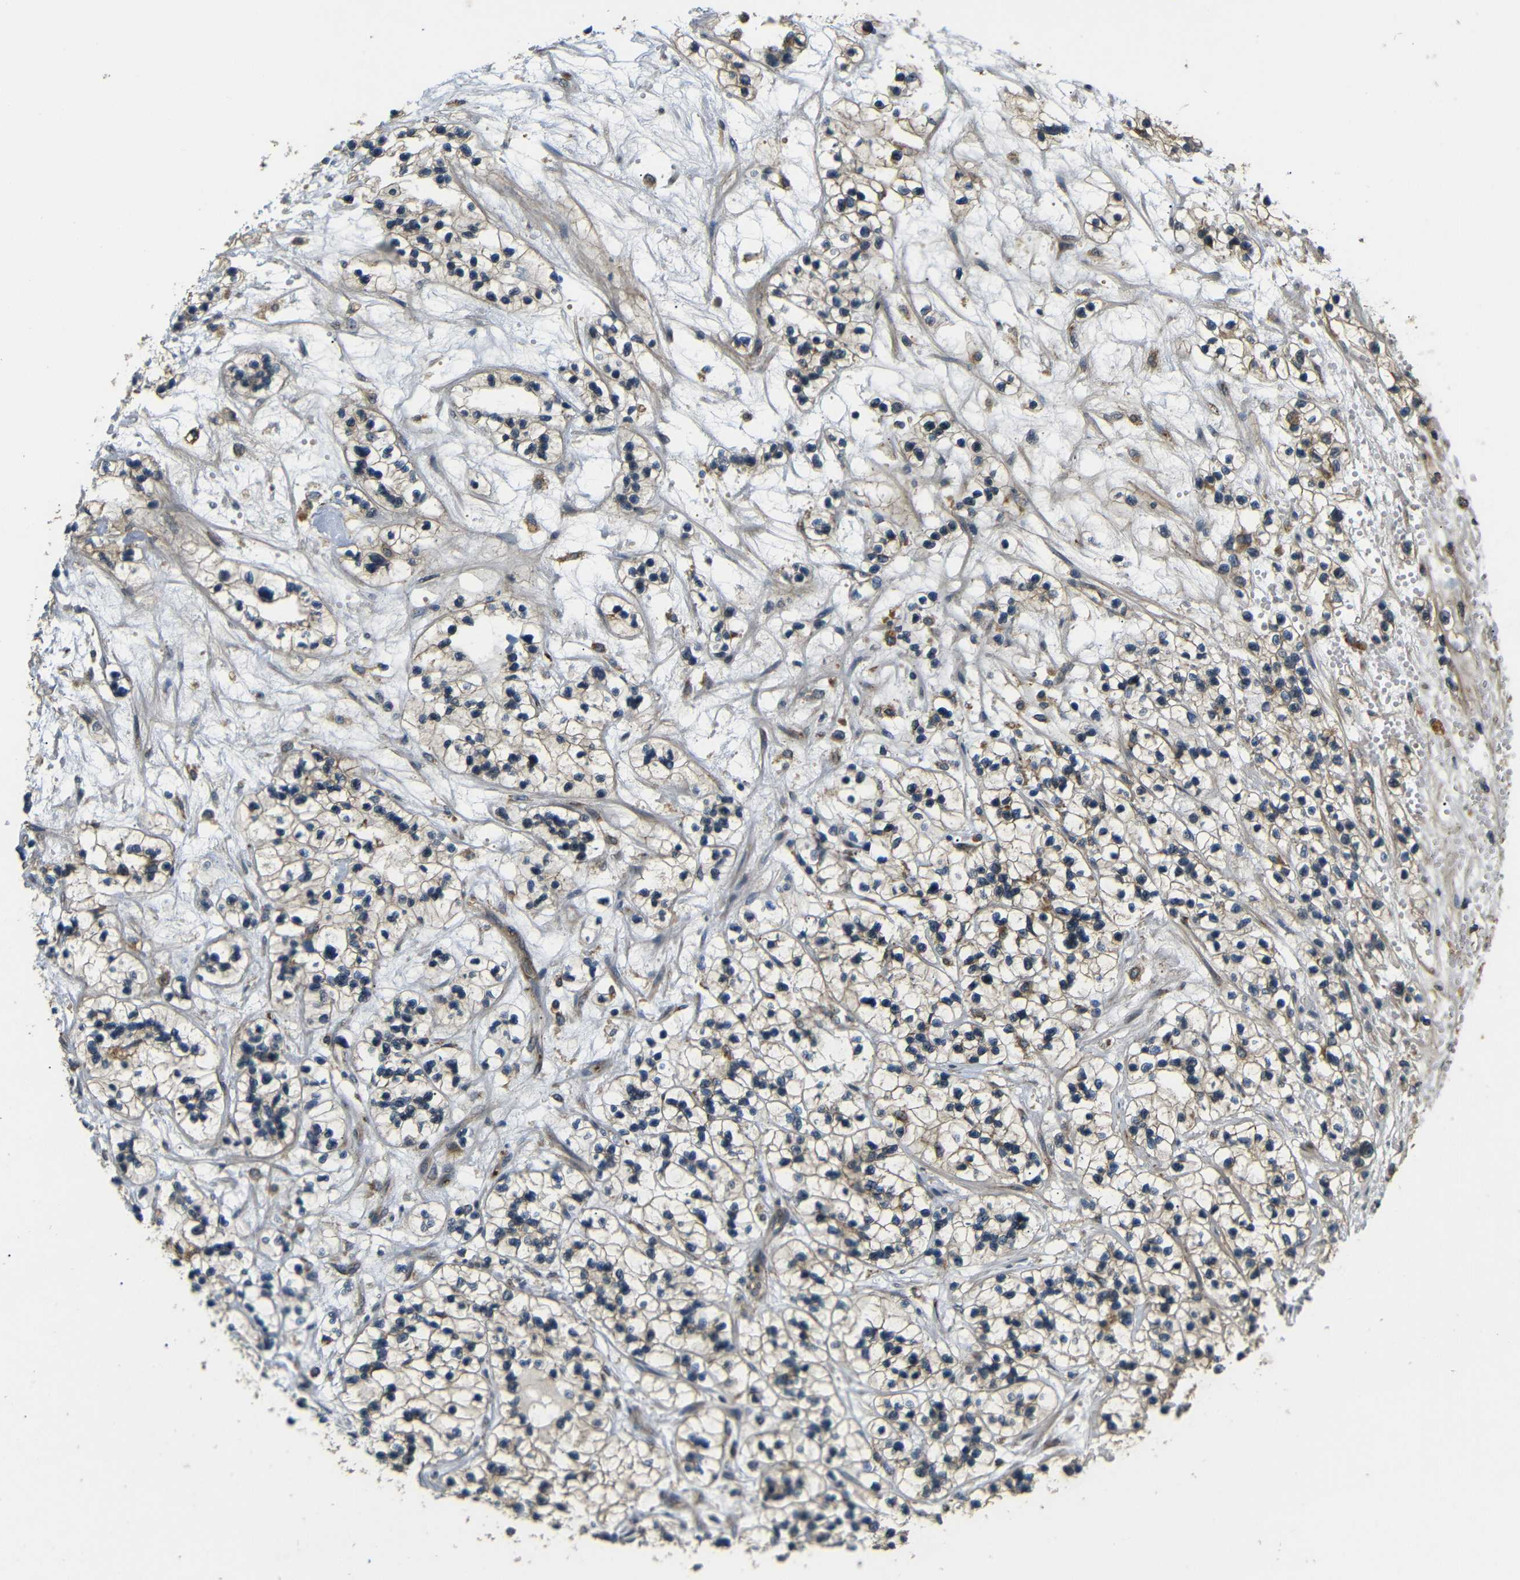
{"staining": {"intensity": "moderate", "quantity": ">75%", "location": "cytoplasmic/membranous"}, "tissue": "renal cancer", "cell_type": "Tumor cells", "image_type": "cancer", "snomed": [{"axis": "morphology", "description": "Adenocarcinoma, NOS"}, {"axis": "topography", "description": "Kidney"}], "caption": "Renal cancer (adenocarcinoma) was stained to show a protein in brown. There is medium levels of moderate cytoplasmic/membranous positivity in about >75% of tumor cells.", "gene": "EPHB2", "patient": {"sex": "female", "age": 57}}